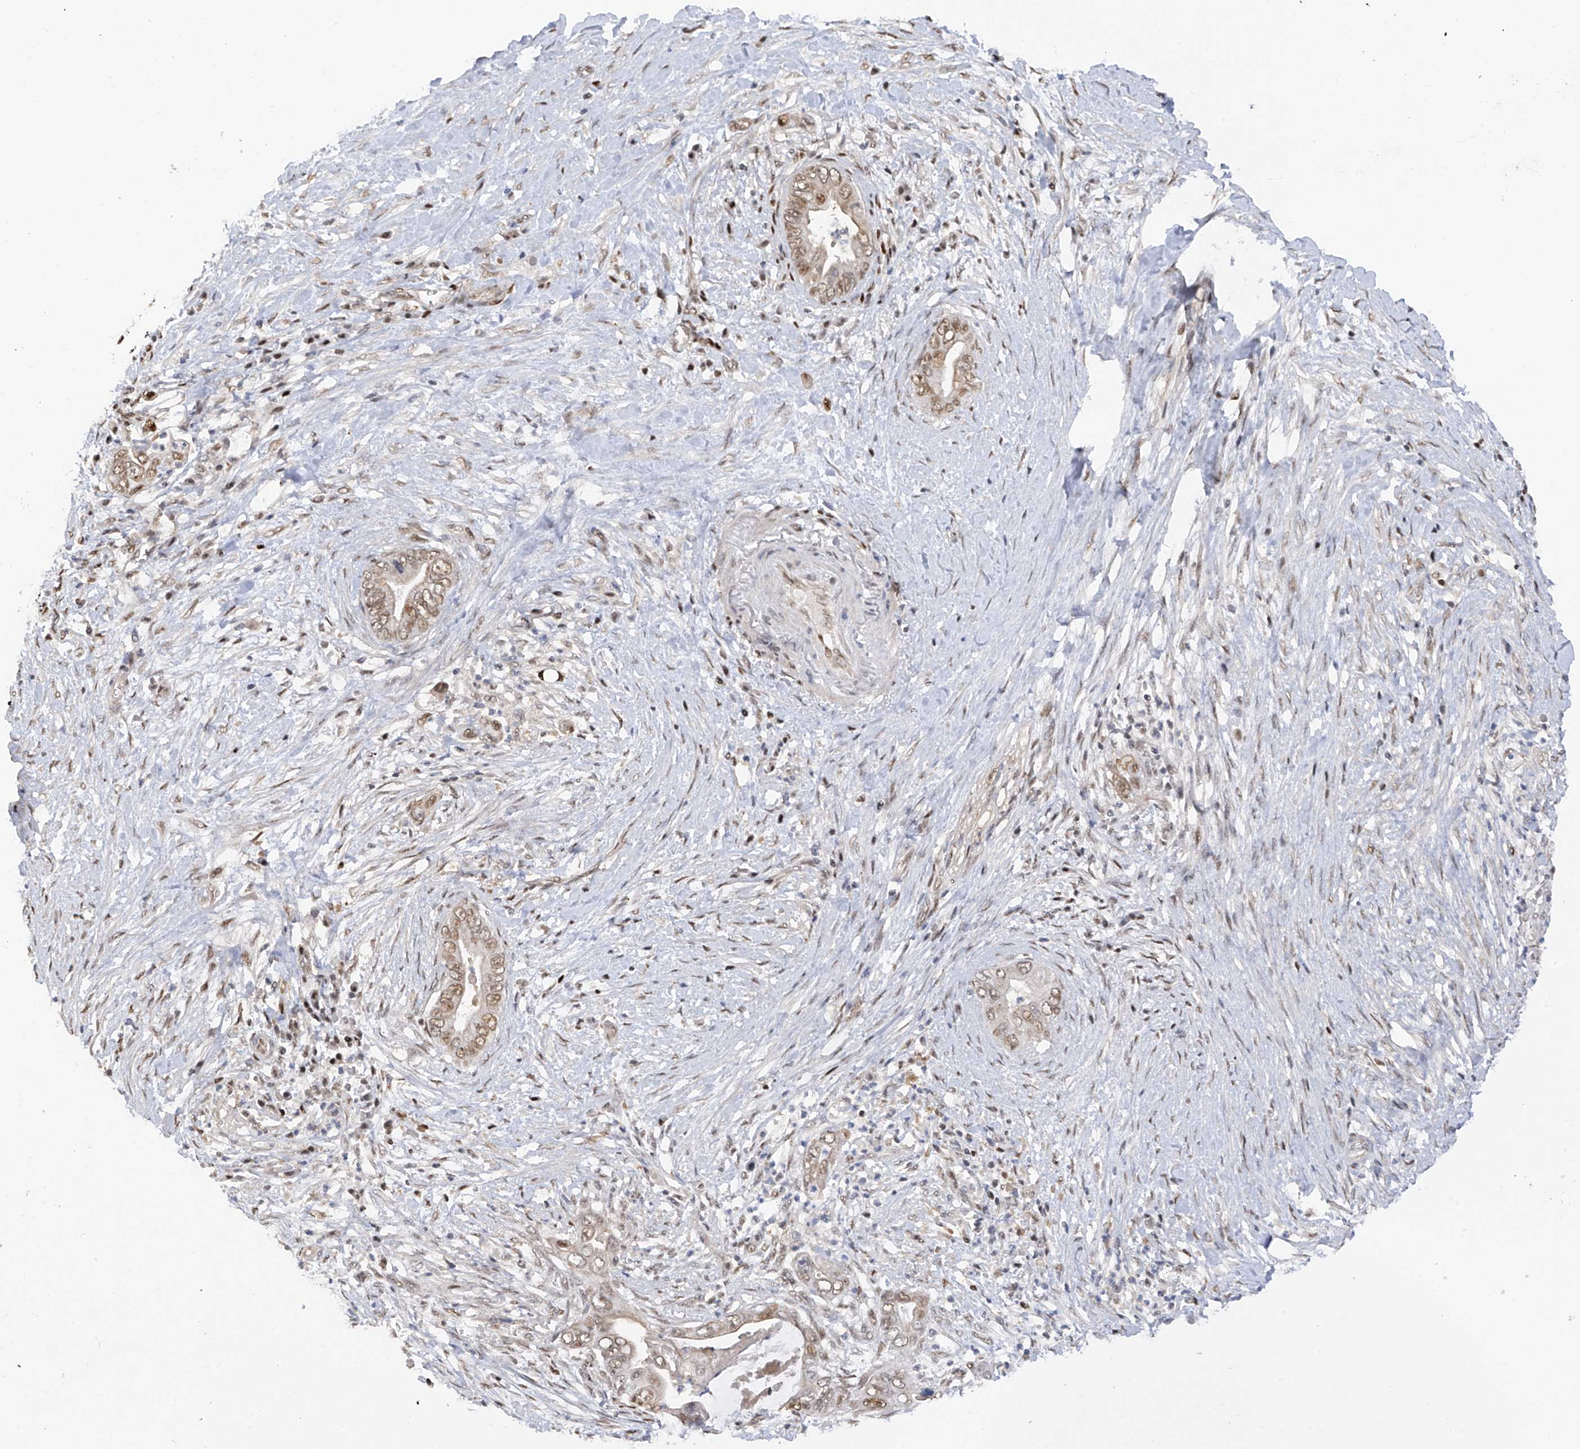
{"staining": {"intensity": "weak", "quantity": ">75%", "location": "nuclear"}, "tissue": "pancreatic cancer", "cell_type": "Tumor cells", "image_type": "cancer", "snomed": [{"axis": "morphology", "description": "Adenocarcinoma, NOS"}, {"axis": "topography", "description": "Pancreas"}], "caption": "Protein analysis of pancreatic adenocarcinoma tissue demonstrates weak nuclear expression in approximately >75% of tumor cells.", "gene": "PMM1", "patient": {"sex": "male", "age": 75}}